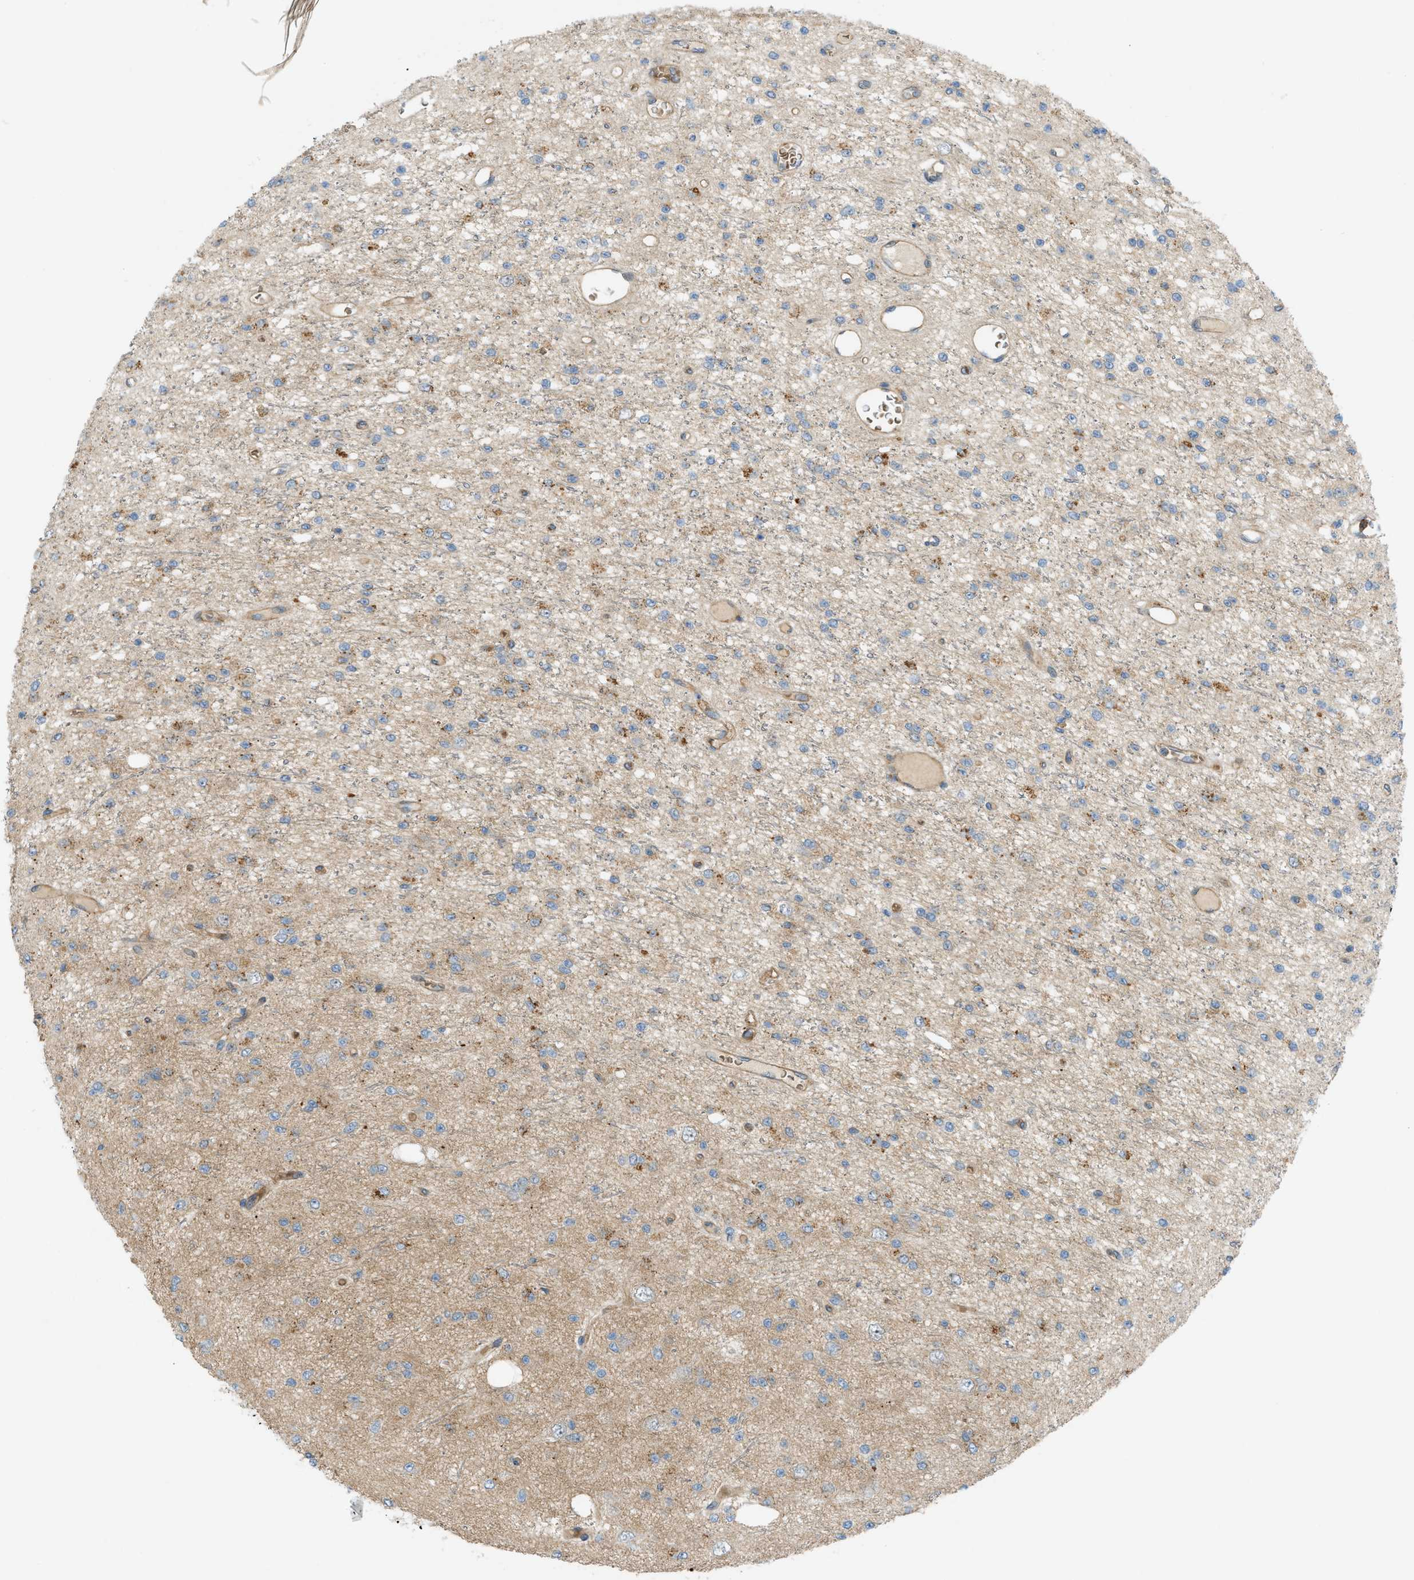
{"staining": {"intensity": "moderate", "quantity": "25%-75%", "location": "cytoplasmic/membranous"}, "tissue": "glioma", "cell_type": "Tumor cells", "image_type": "cancer", "snomed": [{"axis": "morphology", "description": "Glioma, malignant, Low grade"}, {"axis": "topography", "description": "Brain"}], "caption": "Immunohistochemistry (IHC) photomicrograph of human malignant glioma (low-grade) stained for a protein (brown), which displays medium levels of moderate cytoplasmic/membranous expression in about 25%-75% of tumor cells.", "gene": "GRK6", "patient": {"sex": "male", "age": 38}}